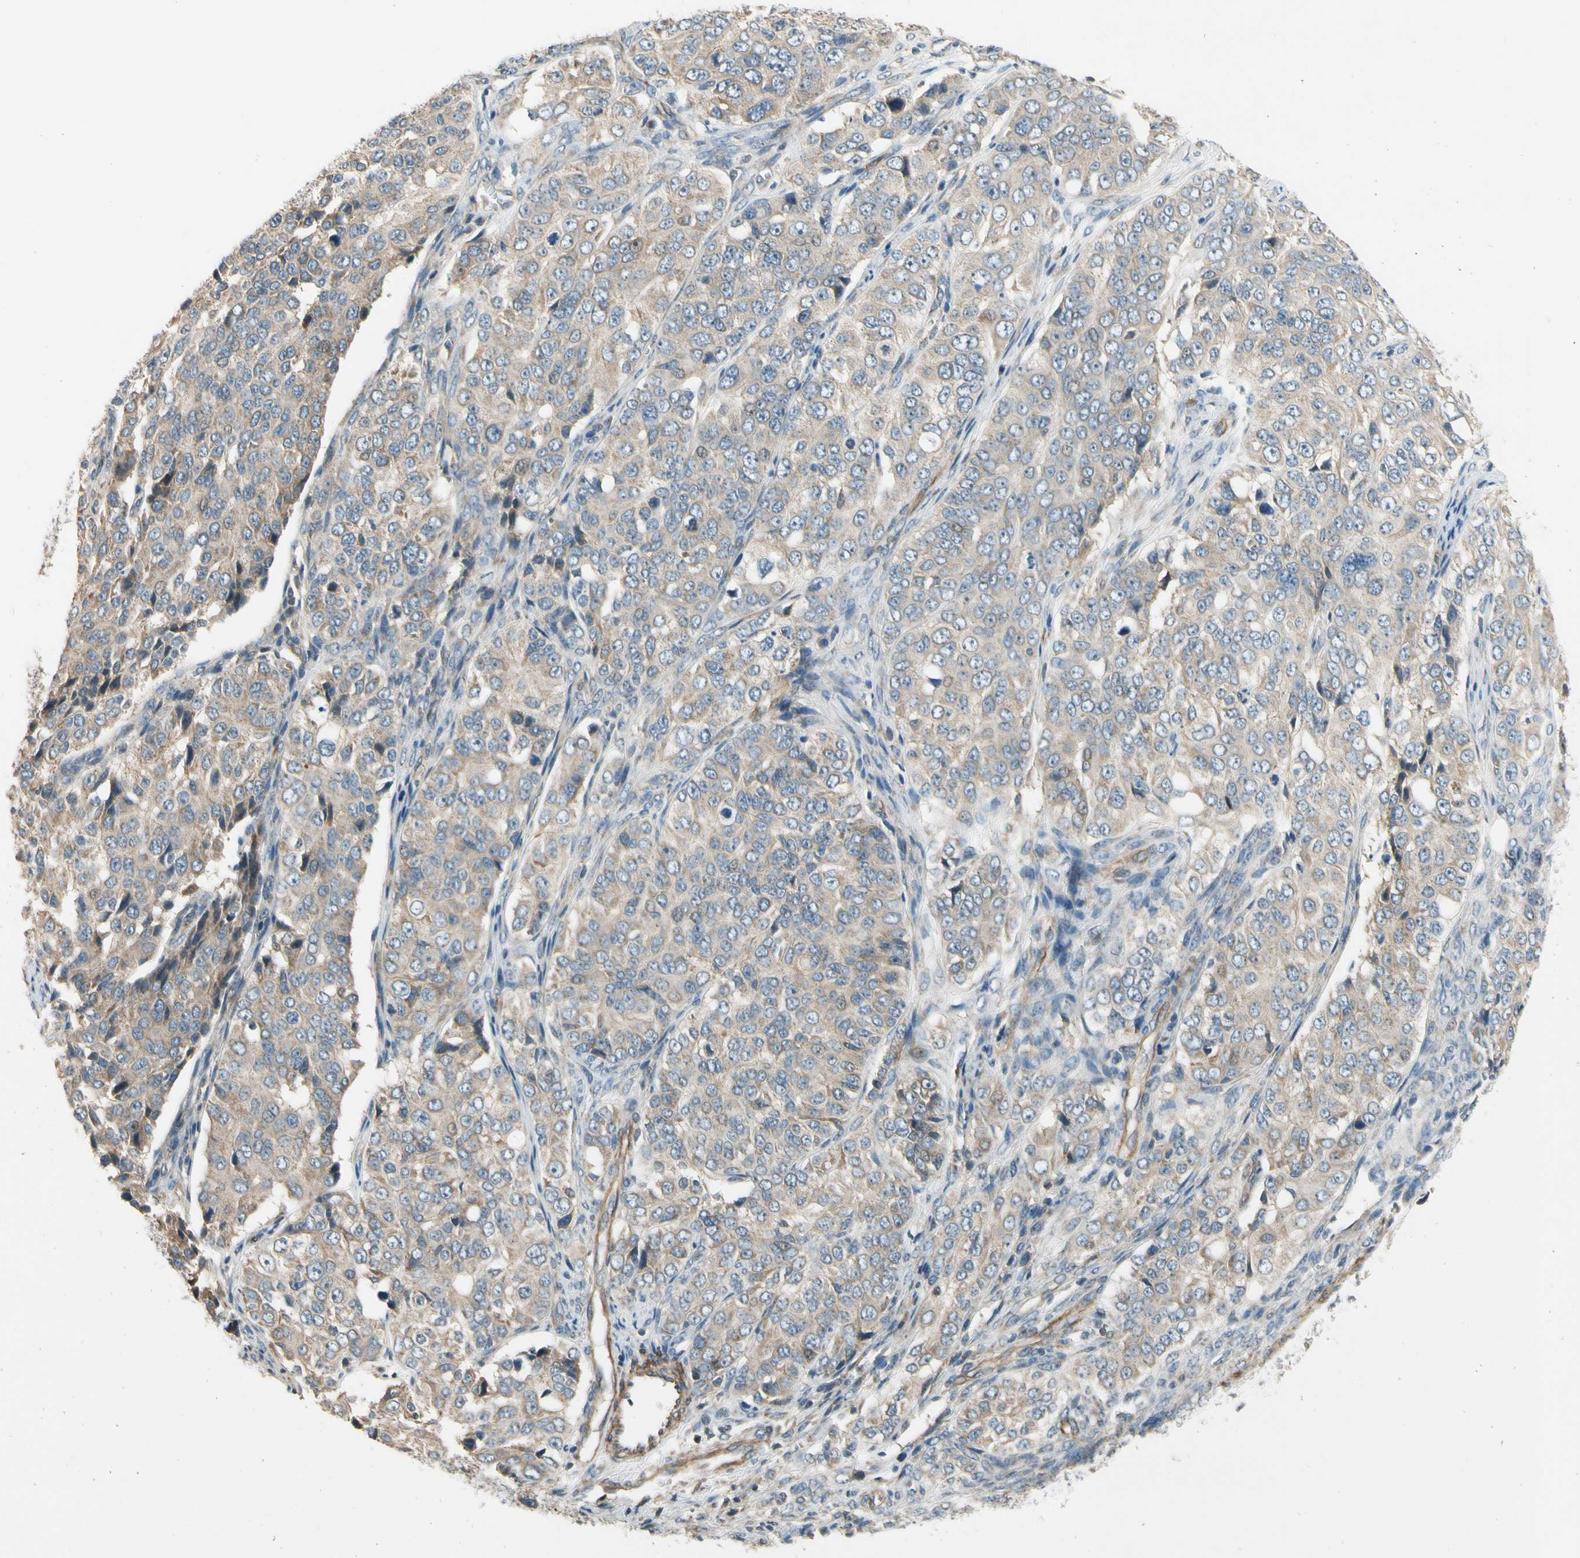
{"staining": {"intensity": "weak", "quantity": ">75%", "location": "cytoplasmic/membranous"}, "tissue": "ovarian cancer", "cell_type": "Tumor cells", "image_type": "cancer", "snomed": [{"axis": "morphology", "description": "Carcinoma, endometroid"}, {"axis": "topography", "description": "Ovary"}], "caption": "Ovarian endometroid carcinoma was stained to show a protein in brown. There is low levels of weak cytoplasmic/membranous expression in approximately >75% of tumor cells.", "gene": "MST1R", "patient": {"sex": "female", "age": 51}}